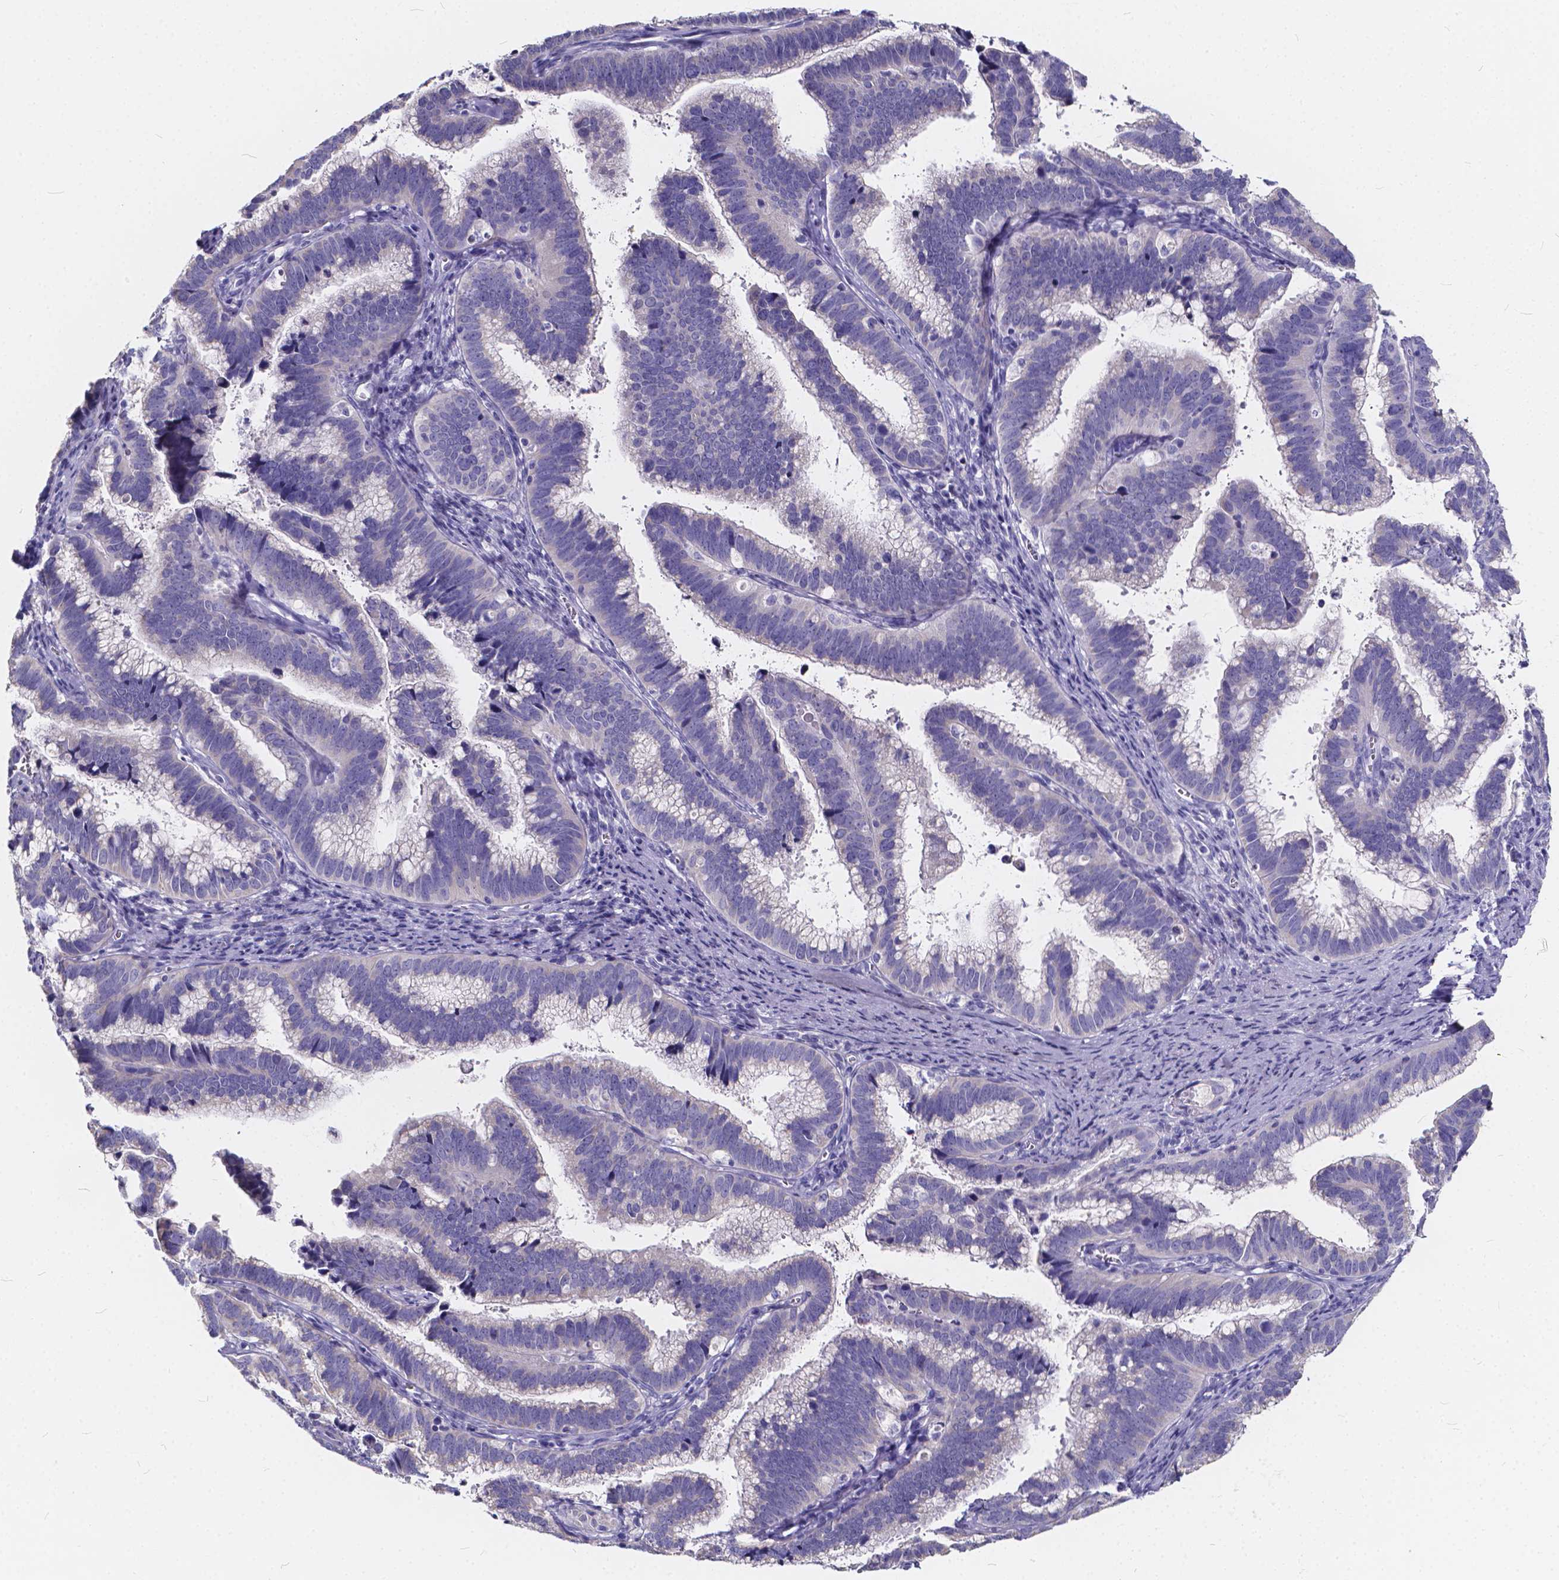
{"staining": {"intensity": "negative", "quantity": "none", "location": "none"}, "tissue": "cervical cancer", "cell_type": "Tumor cells", "image_type": "cancer", "snomed": [{"axis": "morphology", "description": "Adenocarcinoma, NOS"}, {"axis": "topography", "description": "Cervix"}], "caption": "Immunohistochemistry photomicrograph of cervical cancer (adenocarcinoma) stained for a protein (brown), which demonstrates no expression in tumor cells.", "gene": "SPEF2", "patient": {"sex": "female", "age": 61}}